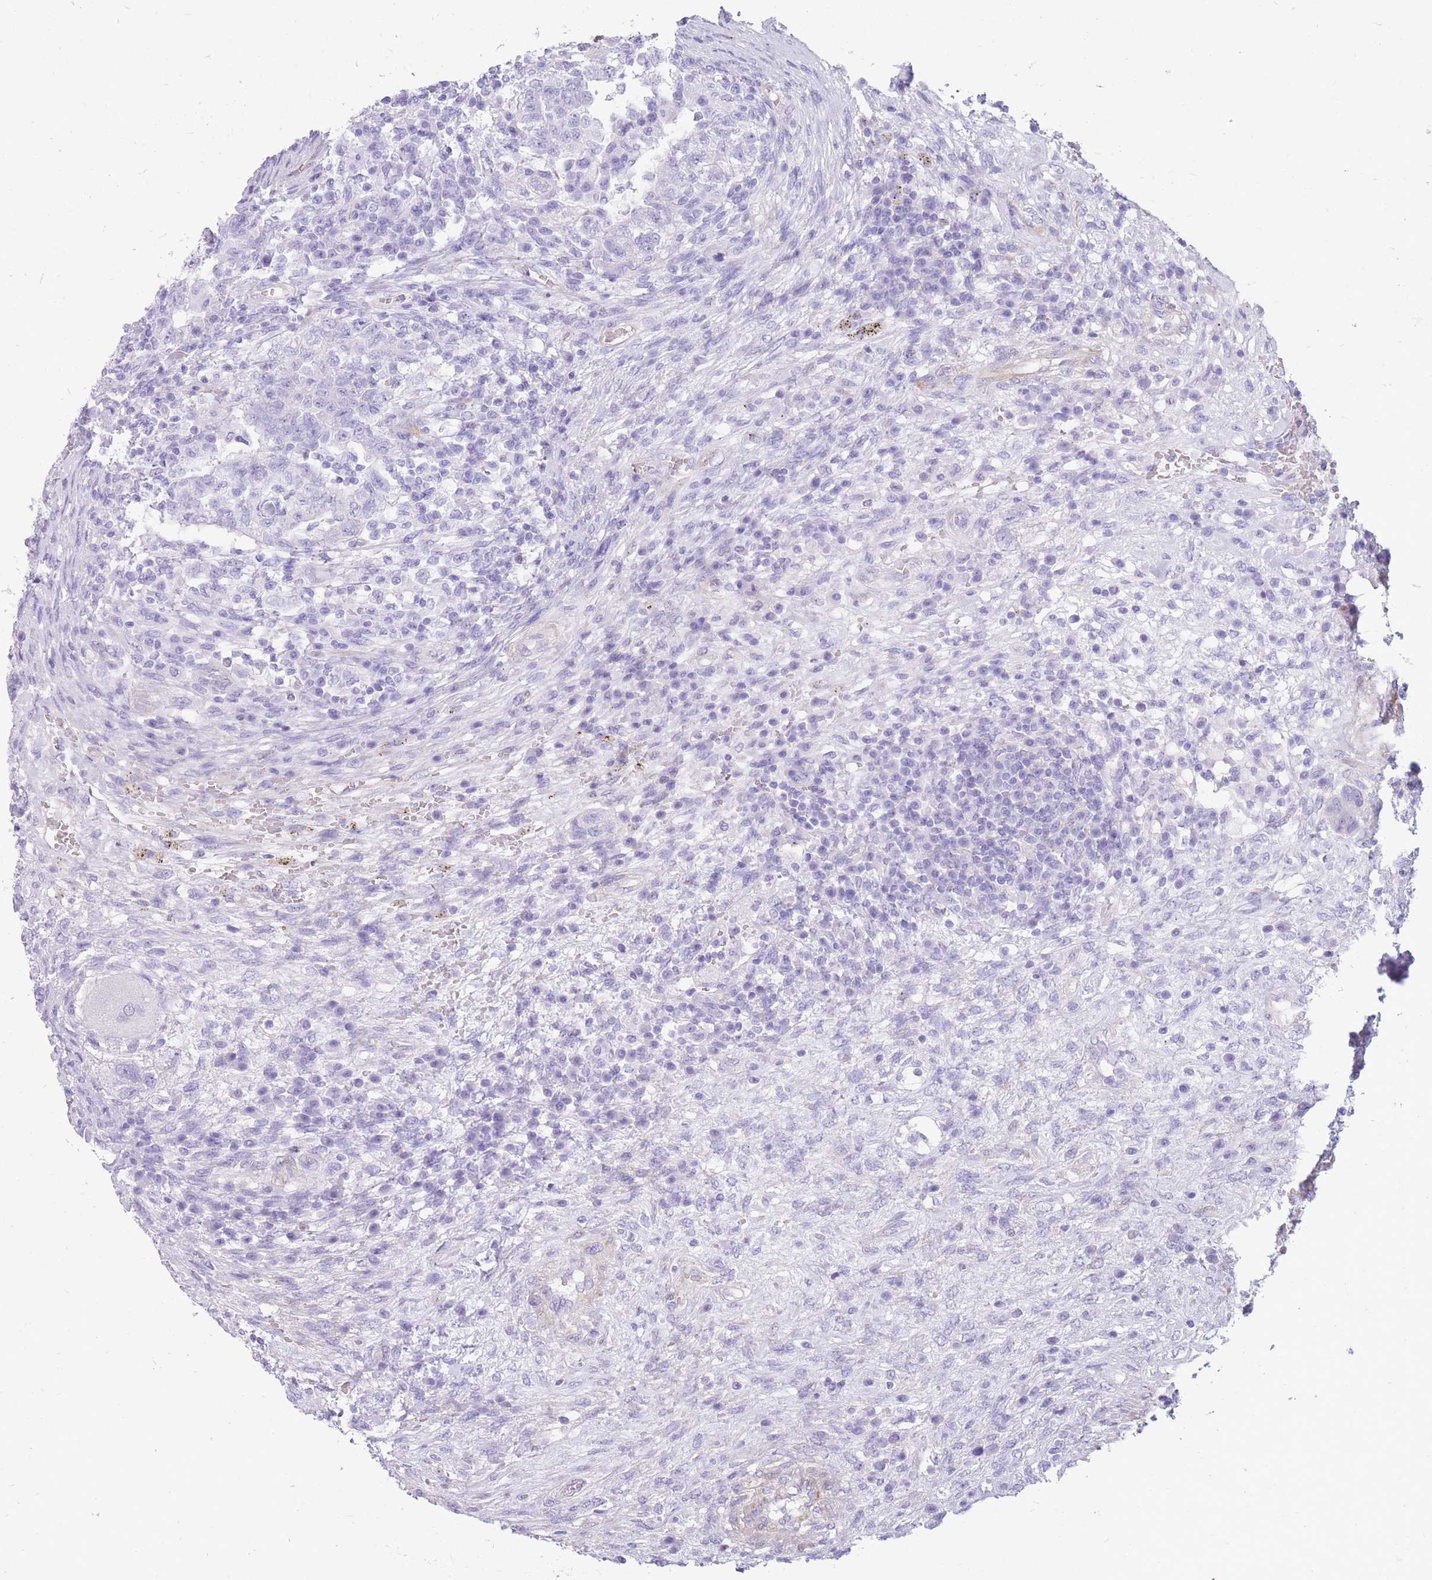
{"staining": {"intensity": "negative", "quantity": "none", "location": "none"}, "tissue": "testis cancer", "cell_type": "Tumor cells", "image_type": "cancer", "snomed": [{"axis": "morphology", "description": "Carcinoma, Embryonal, NOS"}, {"axis": "topography", "description": "Testis"}], "caption": "A photomicrograph of embryonal carcinoma (testis) stained for a protein reveals no brown staining in tumor cells. (Immunohistochemistry (ihc), brightfield microscopy, high magnification).", "gene": "MTSS2", "patient": {"sex": "male", "age": 26}}